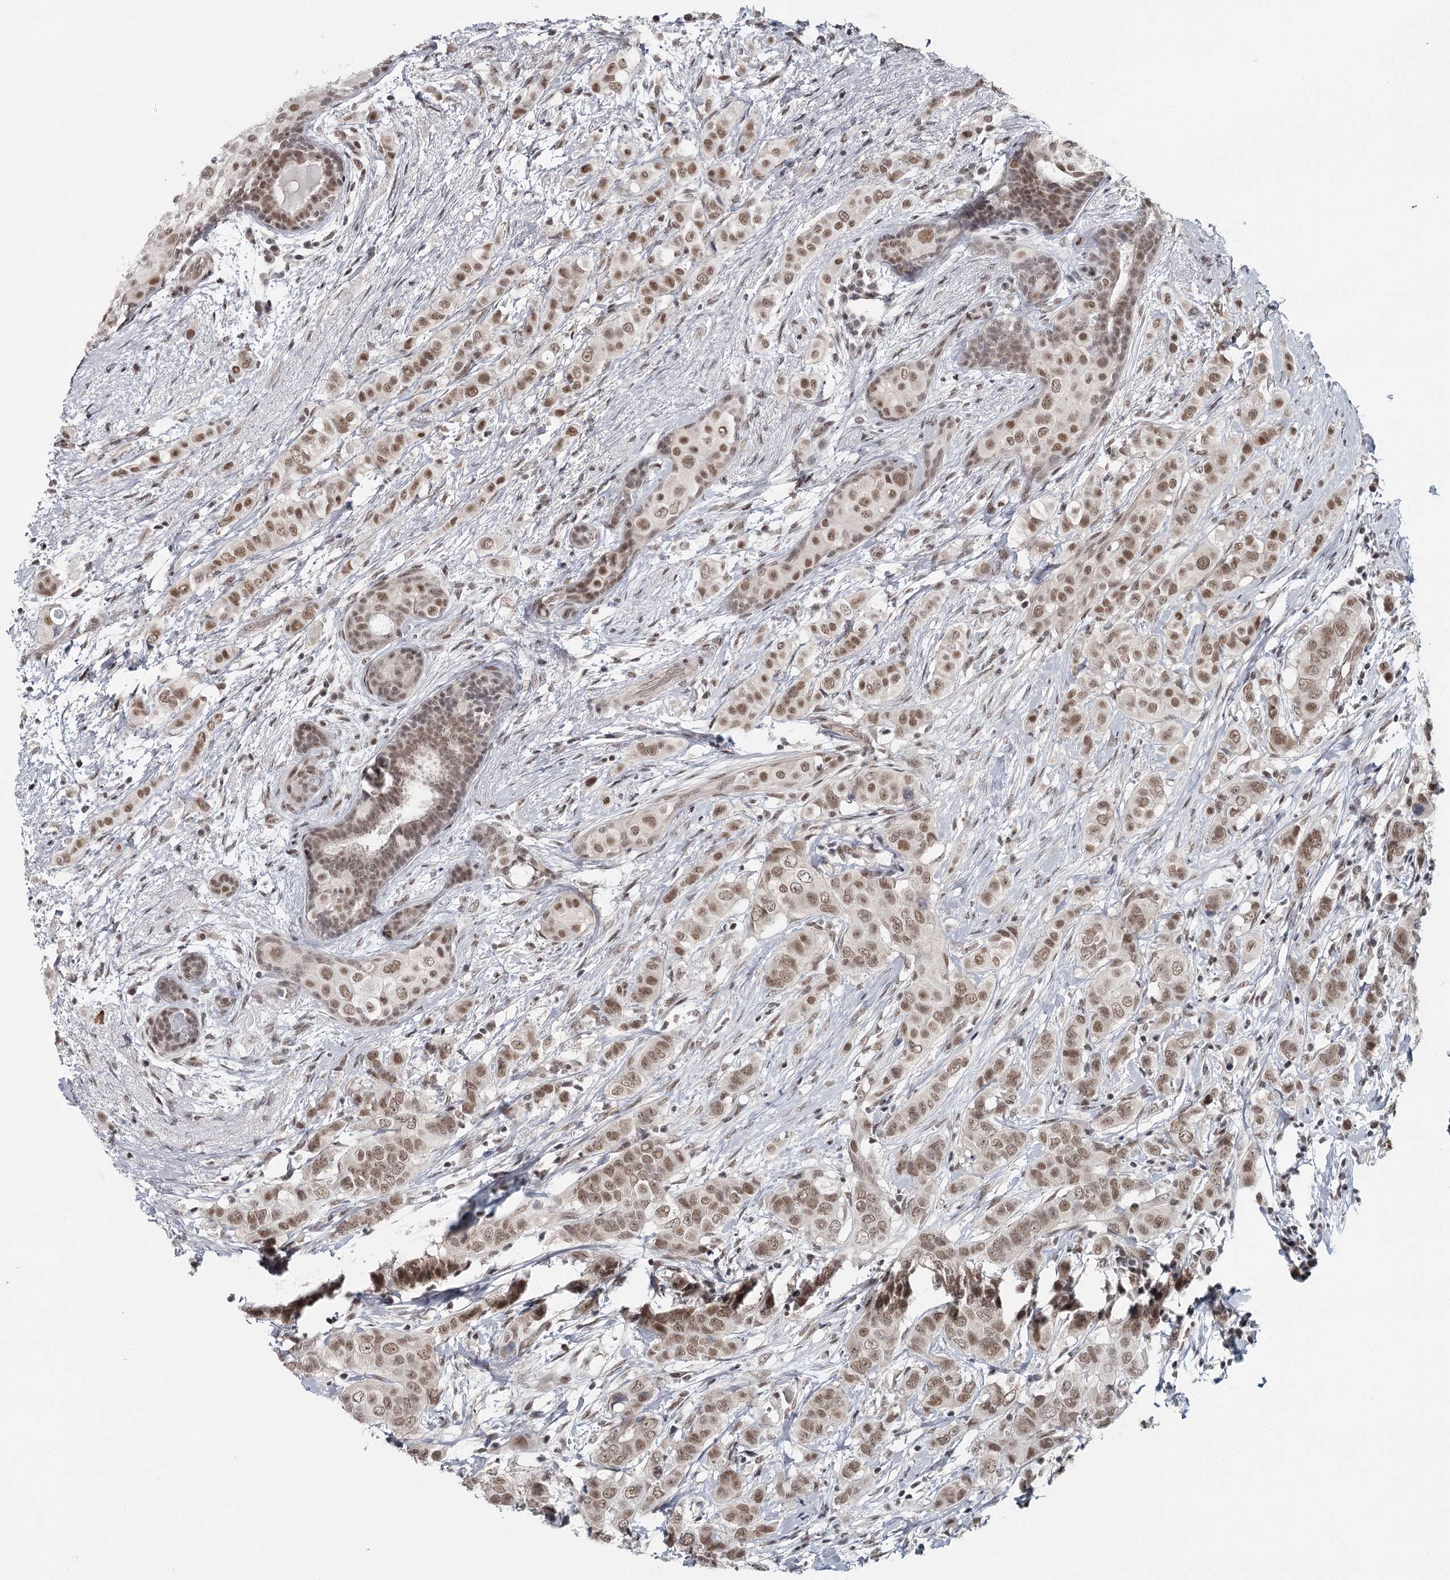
{"staining": {"intensity": "moderate", "quantity": ">75%", "location": "nuclear"}, "tissue": "breast cancer", "cell_type": "Tumor cells", "image_type": "cancer", "snomed": [{"axis": "morphology", "description": "Lobular carcinoma"}, {"axis": "topography", "description": "Breast"}], "caption": "Tumor cells demonstrate moderate nuclear staining in approximately >75% of cells in breast lobular carcinoma.", "gene": "FAM13C", "patient": {"sex": "female", "age": 51}}